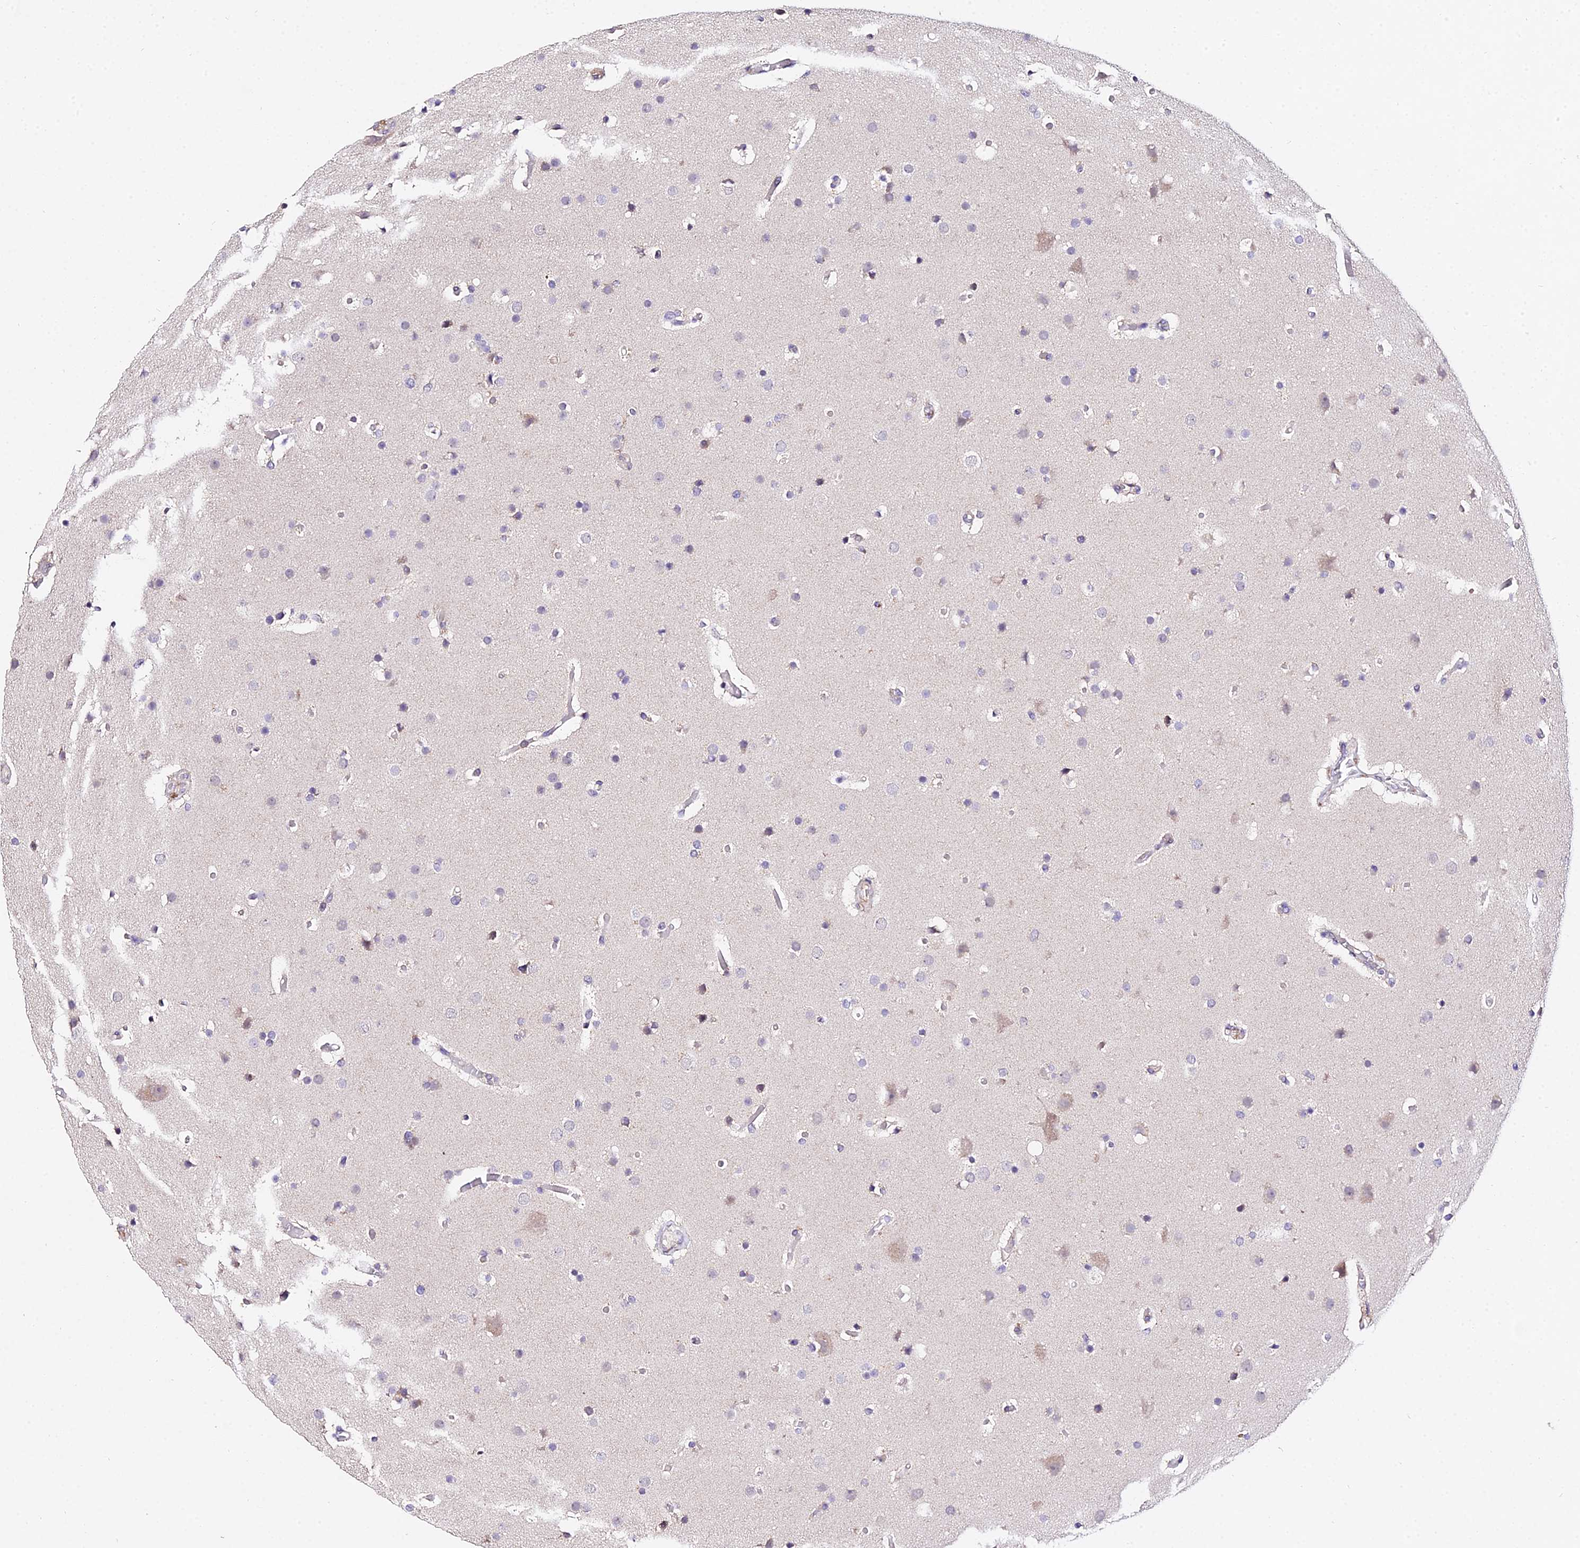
{"staining": {"intensity": "negative", "quantity": "none", "location": "none"}, "tissue": "glioma", "cell_type": "Tumor cells", "image_type": "cancer", "snomed": [{"axis": "morphology", "description": "Glioma, malignant, High grade"}, {"axis": "topography", "description": "Cerebral cortex"}], "caption": "IHC image of malignant high-grade glioma stained for a protein (brown), which reveals no positivity in tumor cells.", "gene": "WDR5B", "patient": {"sex": "female", "age": 36}}